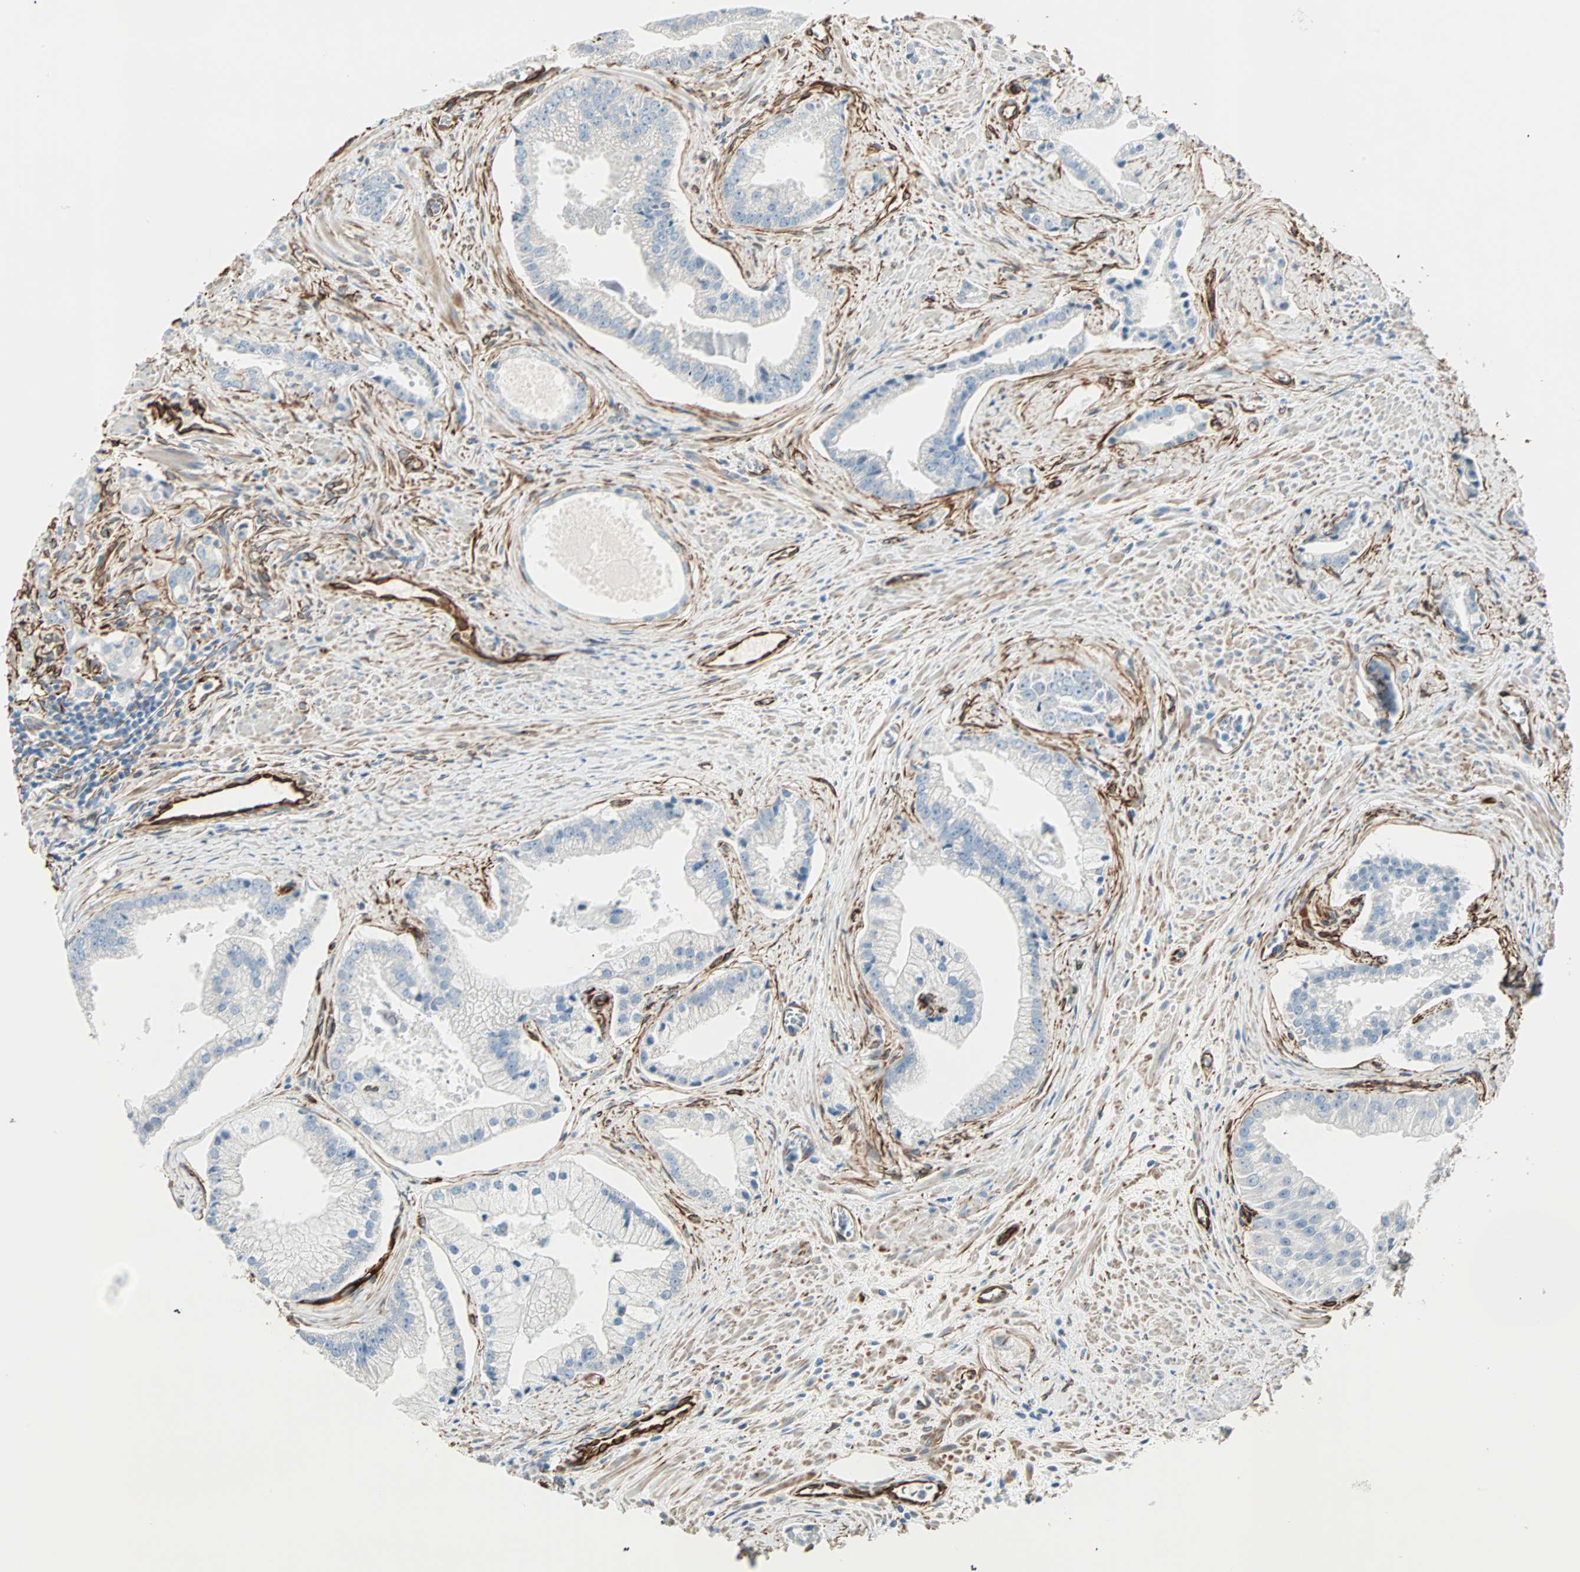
{"staining": {"intensity": "negative", "quantity": "none", "location": "none"}, "tissue": "prostate cancer", "cell_type": "Tumor cells", "image_type": "cancer", "snomed": [{"axis": "morphology", "description": "Adenocarcinoma, High grade"}, {"axis": "topography", "description": "Prostate"}], "caption": "Tumor cells are negative for brown protein staining in prostate cancer.", "gene": "NES", "patient": {"sex": "male", "age": 67}}